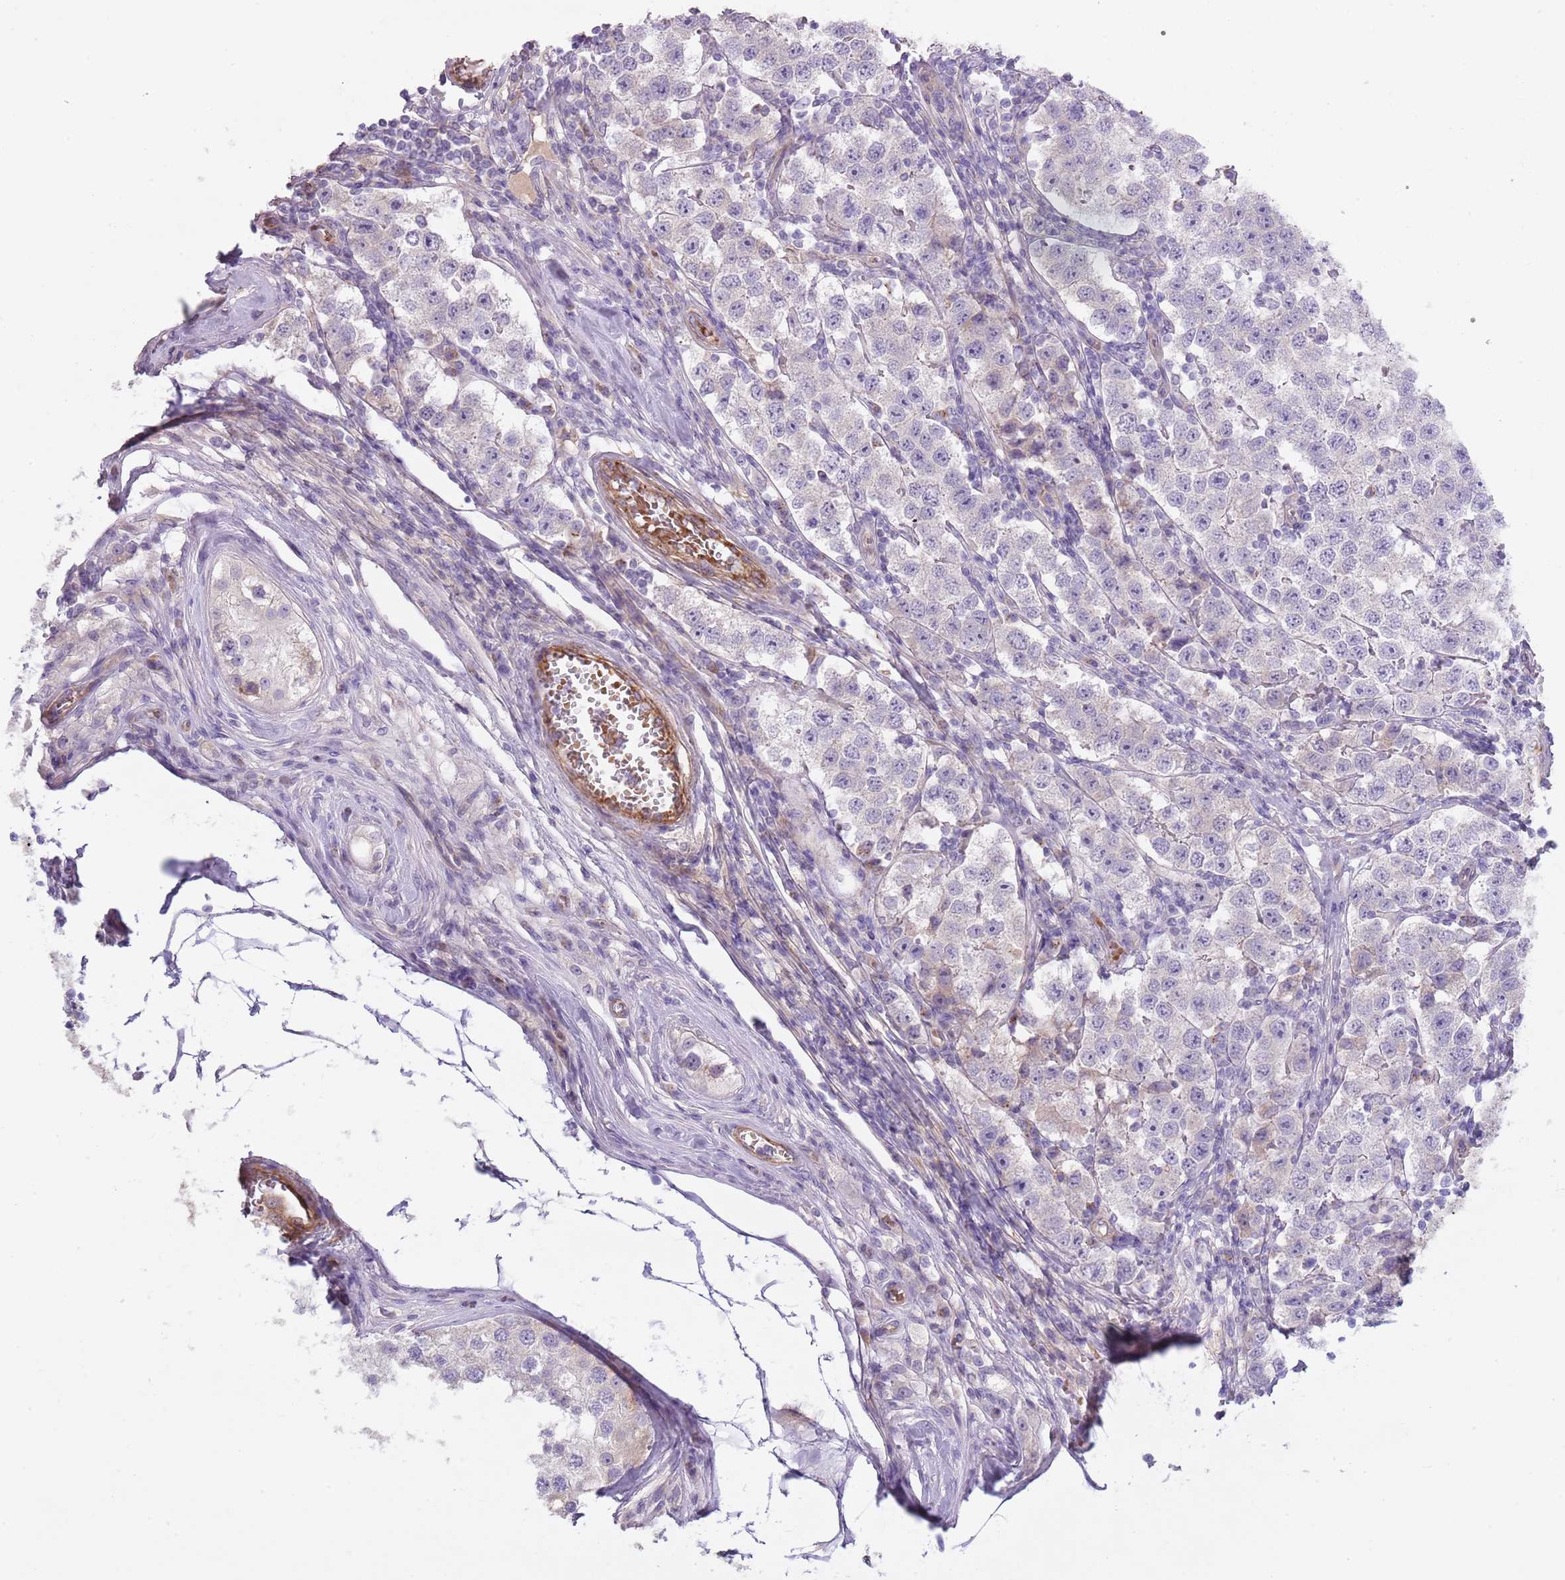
{"staining": {"intensity": "negative", "quantity": "none", "location": "none"}, "tissue": "testis cancer", "cell_type": "Tumor cells", "image_type": "cancer", "snomed": [{"axis": "morphology", "description": "Seminoma, NOS"}, {"axis": "topography", "description": "Testis"}], "caption": "Testis cancer stained for a protein using IHC exhibits no staining tumor cells.", "gene": "TINAGL1", "patient": {"sex": "male", "age": 34}}